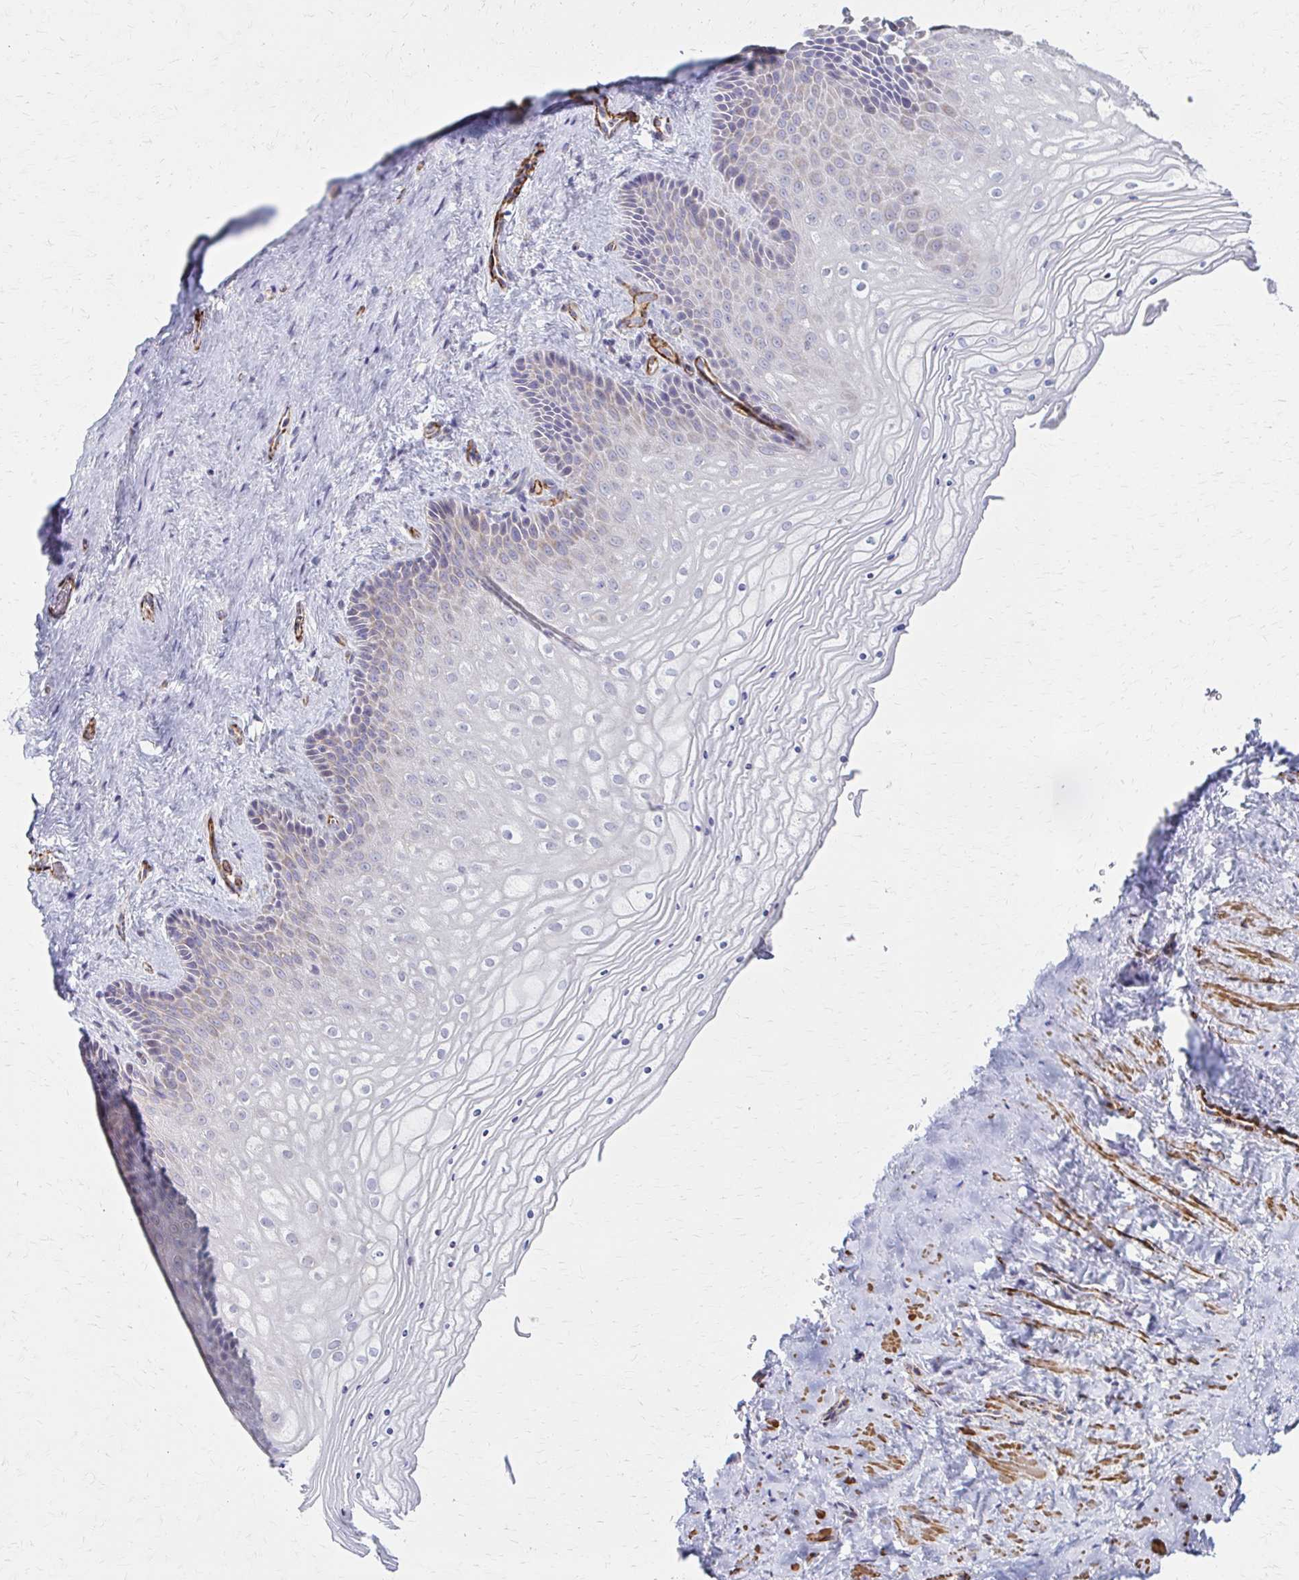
{"staining": {"intensity": "negative", "quantity": "none", "location": "none"}, "tissue": "vagina", "cell_type": "Squamous epithelial cells", "image_type": "normal", "snomed": [{"axis": "morphology", "description": "Normal tissue, NOS"}, {"axis": "topography", "description": "Vagina"}], "caption": "Immunohistochemistry photomicrograph of unremarkable vagina: human vagina stained with DAB demonstrates no significant protein expression in squamous epithelial cells.", "gene": "TIMMDC1", "patient": {"sex": "female", "age": 45}}